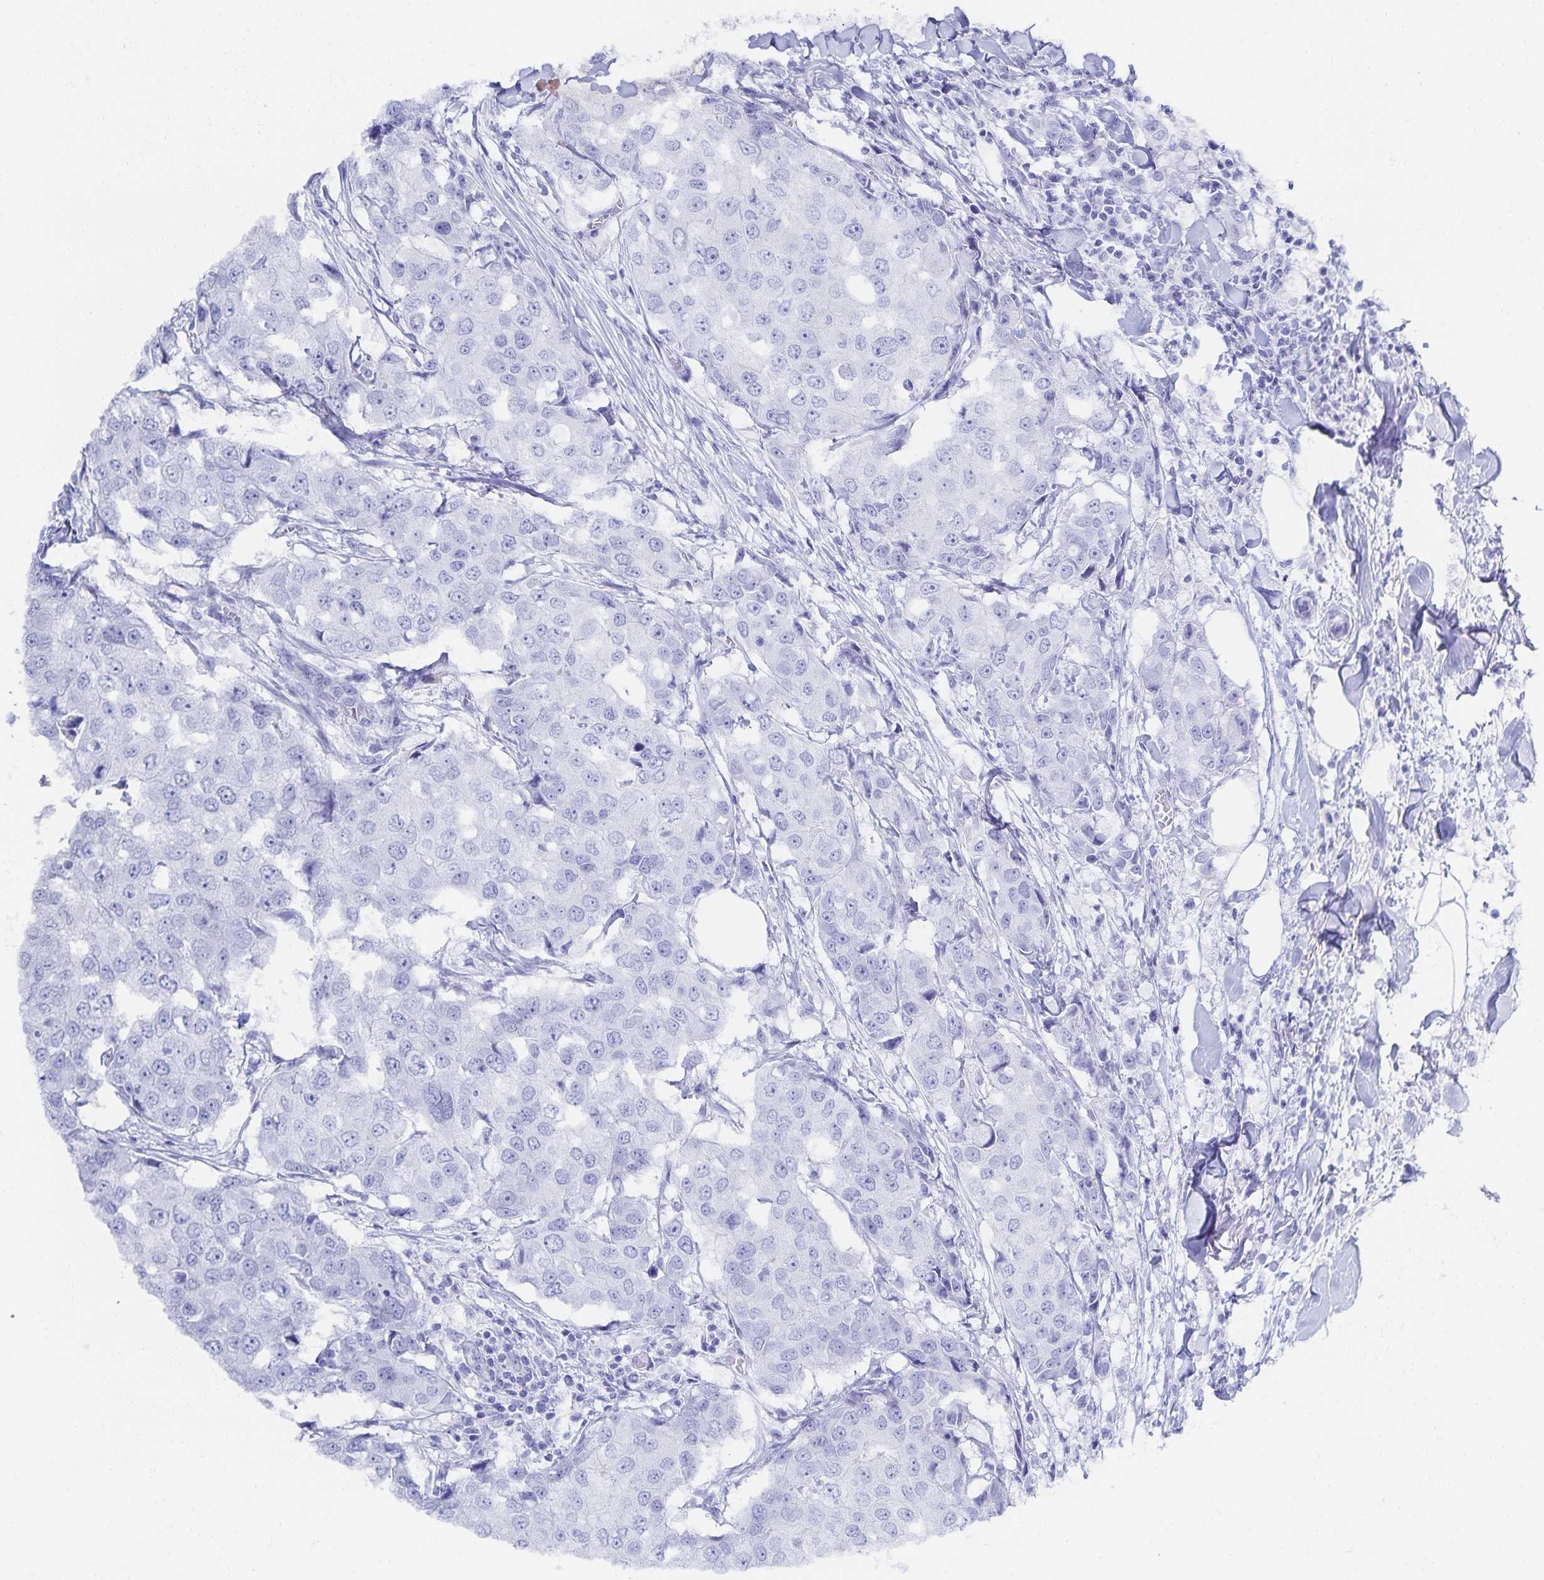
{"staining": {"intensity": "negative", "quantity": "none", "location": "none"}, "tissue": "breast cancer", "cell_type": "Tumor cells", "image_type": "cancer", "snomed": [{"axis": "morphology", "description": "Duct carcinoma"}, {"axis": "topography", "description": "Breast"}], "caption": "IHC micrograph of human breast infiltrating ductal carcinoma stained for a protein (brown), which displays no positivity in tumor cells. (IHC, brightfield microscopy, high magnification).", "gene": "SNTN", "patient": {"sex": "female", "age": 27}}